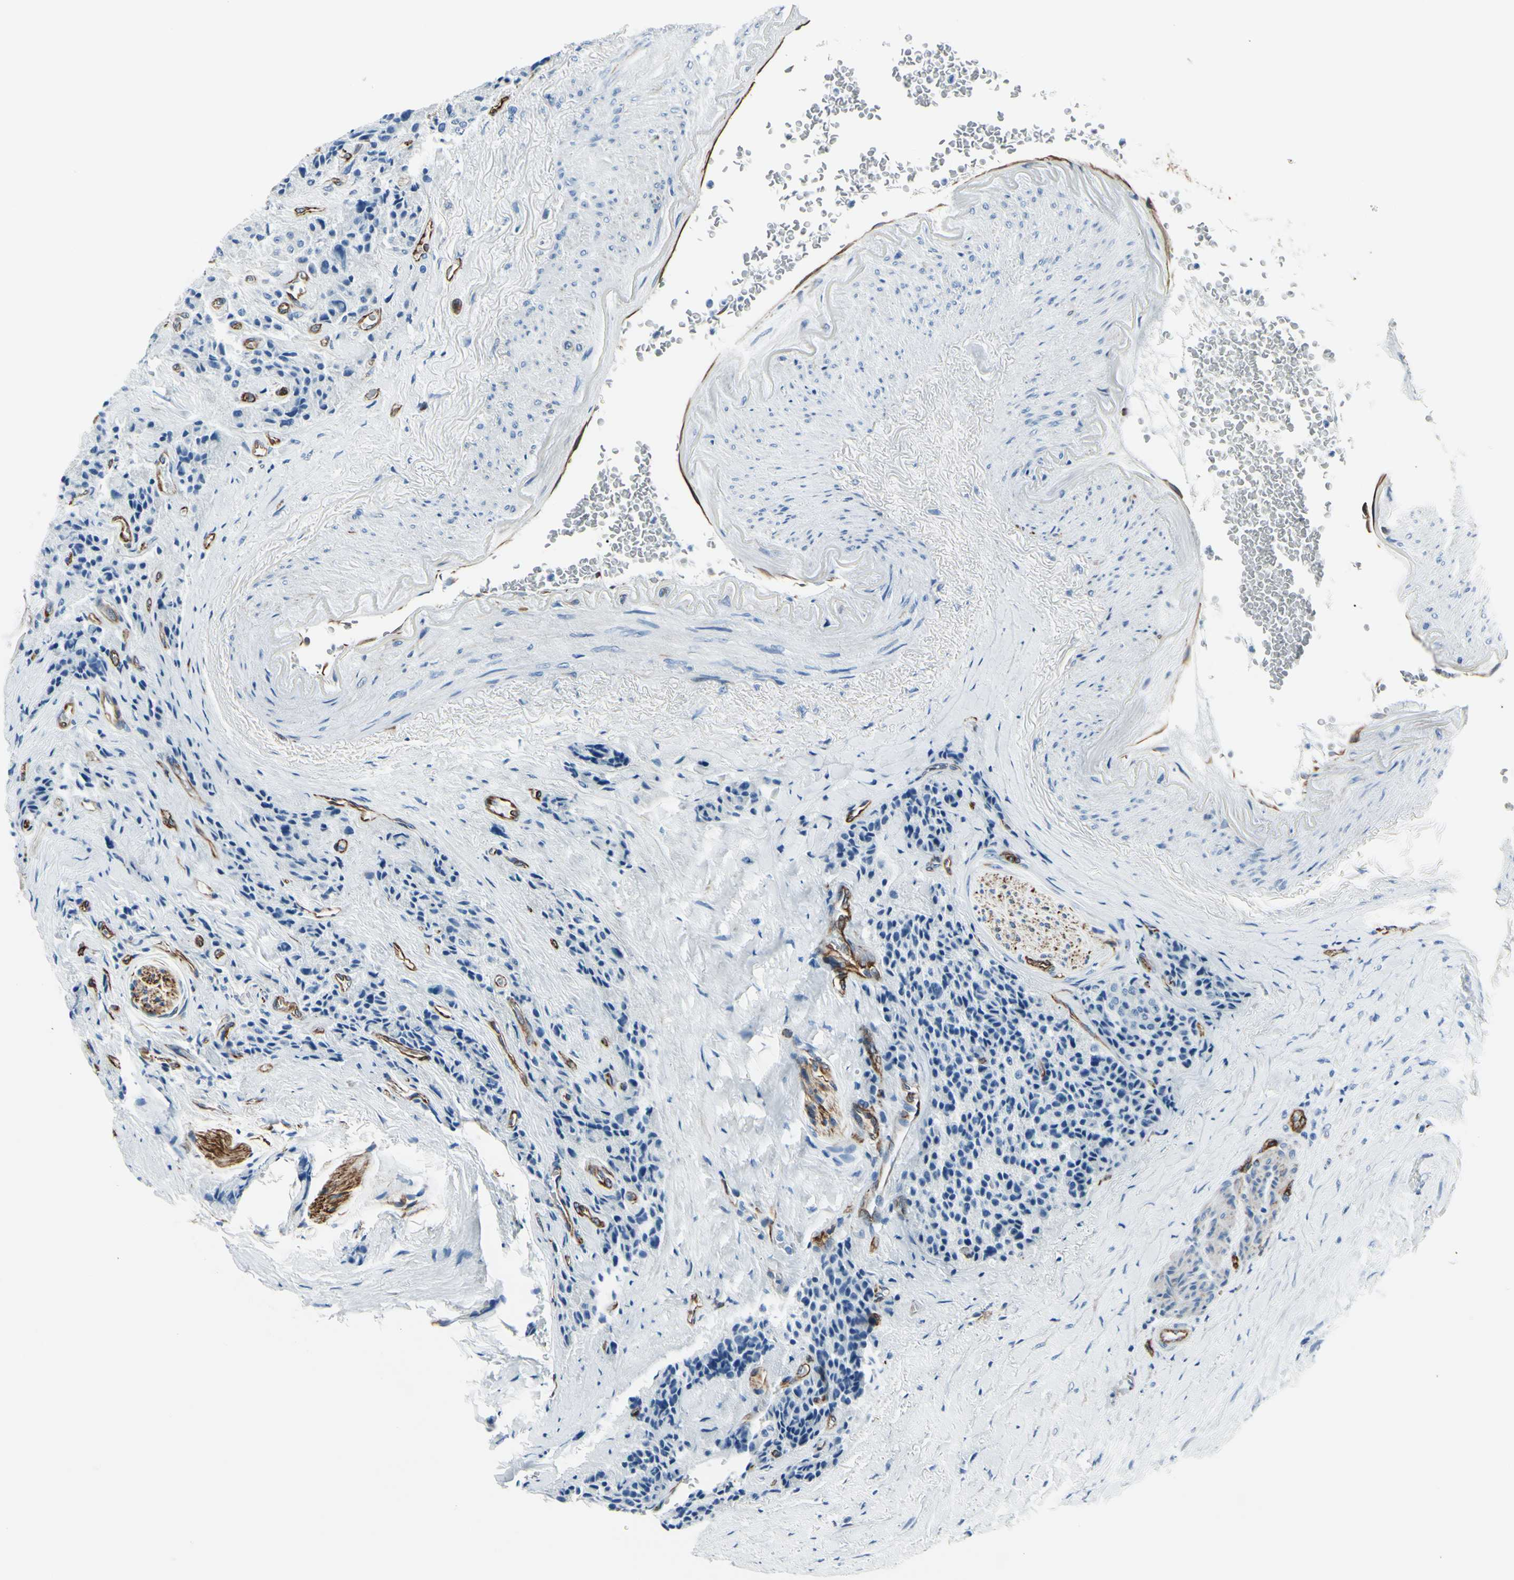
{"staining": {"intensity": "negative", "quantity": "none", "location": "none"}, "tissue": "carcinoid", "cell_type": "Tumor cells", "image_type": "cancer", "snomed": [{"axis": "morphology", "description": "Carcinoid, malignant, NOS"}, {"axis": "topography", "description": "Colon"}], "caption": "Tumor cells show no significant positivity in carcinoid (malignant). (DAB immunohistochemistry (IHC), high magnification).", "gene": "PTH2R", "patient": {"sex": "female", "age": 61}}